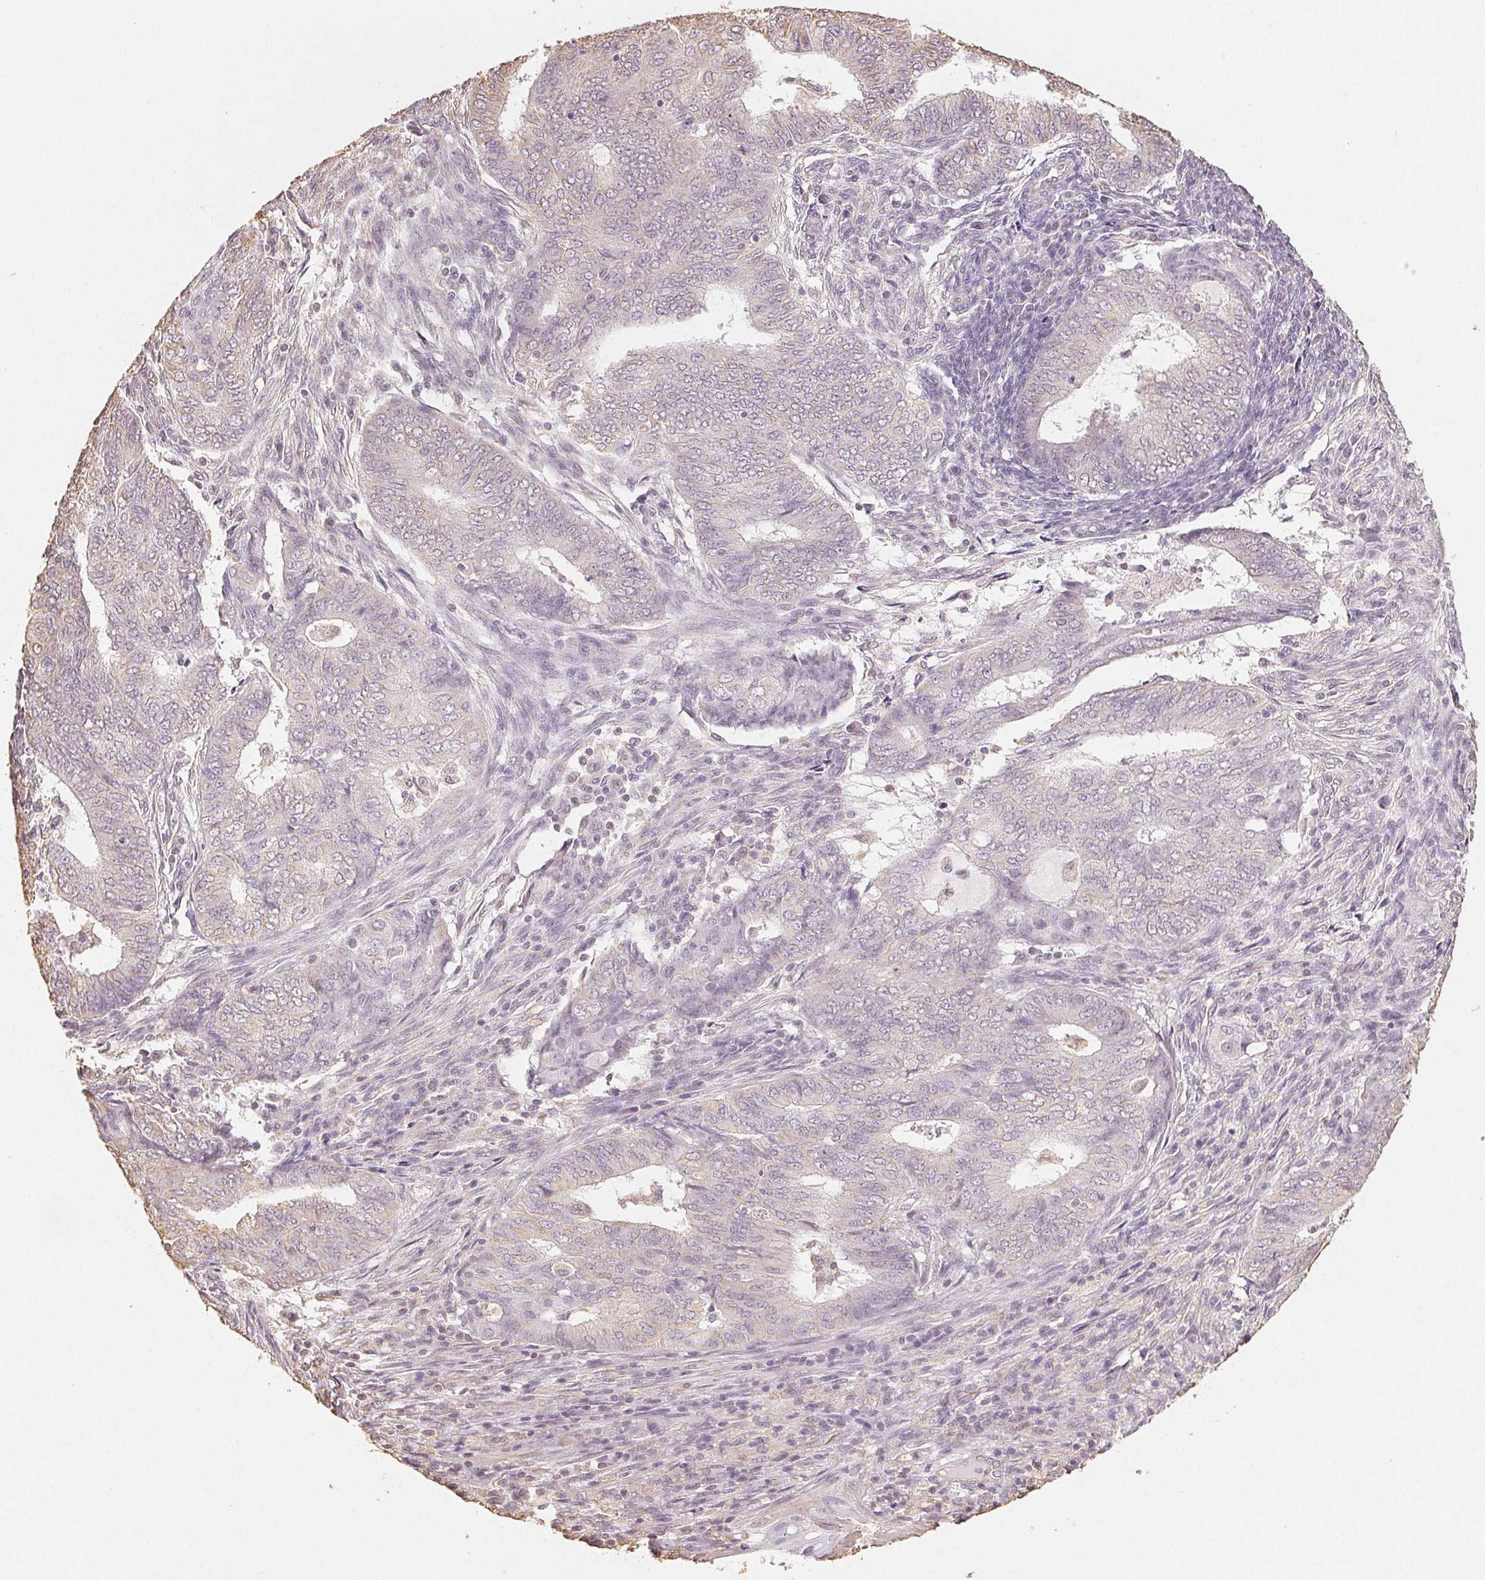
{"staining": {"intensity": "negative", "quantity": "none", "location": "none"}, "tissue": "endometrial cancer", "cell_type": "Tumor cells", "image_type": "cancer", "snomed": [{"axis": "morphology", "description": "Adenocarcinoma, NOS"}, {"axis": "topography", "description": "Endometrium"}], "caption": "This micrograph is of endometrial cancer (adenocarcinoma) stained with immunohistochemistry to label a protein in brown with the nuclei are counter-stained blue. There is no positivity in tumor cells. (DAB (3,3'-diaminobenzidine) immunohistochemistry with hematoxylin counter stain).", "gene": "COL7A1", "patient": {"sex": "female", "age": 62}}